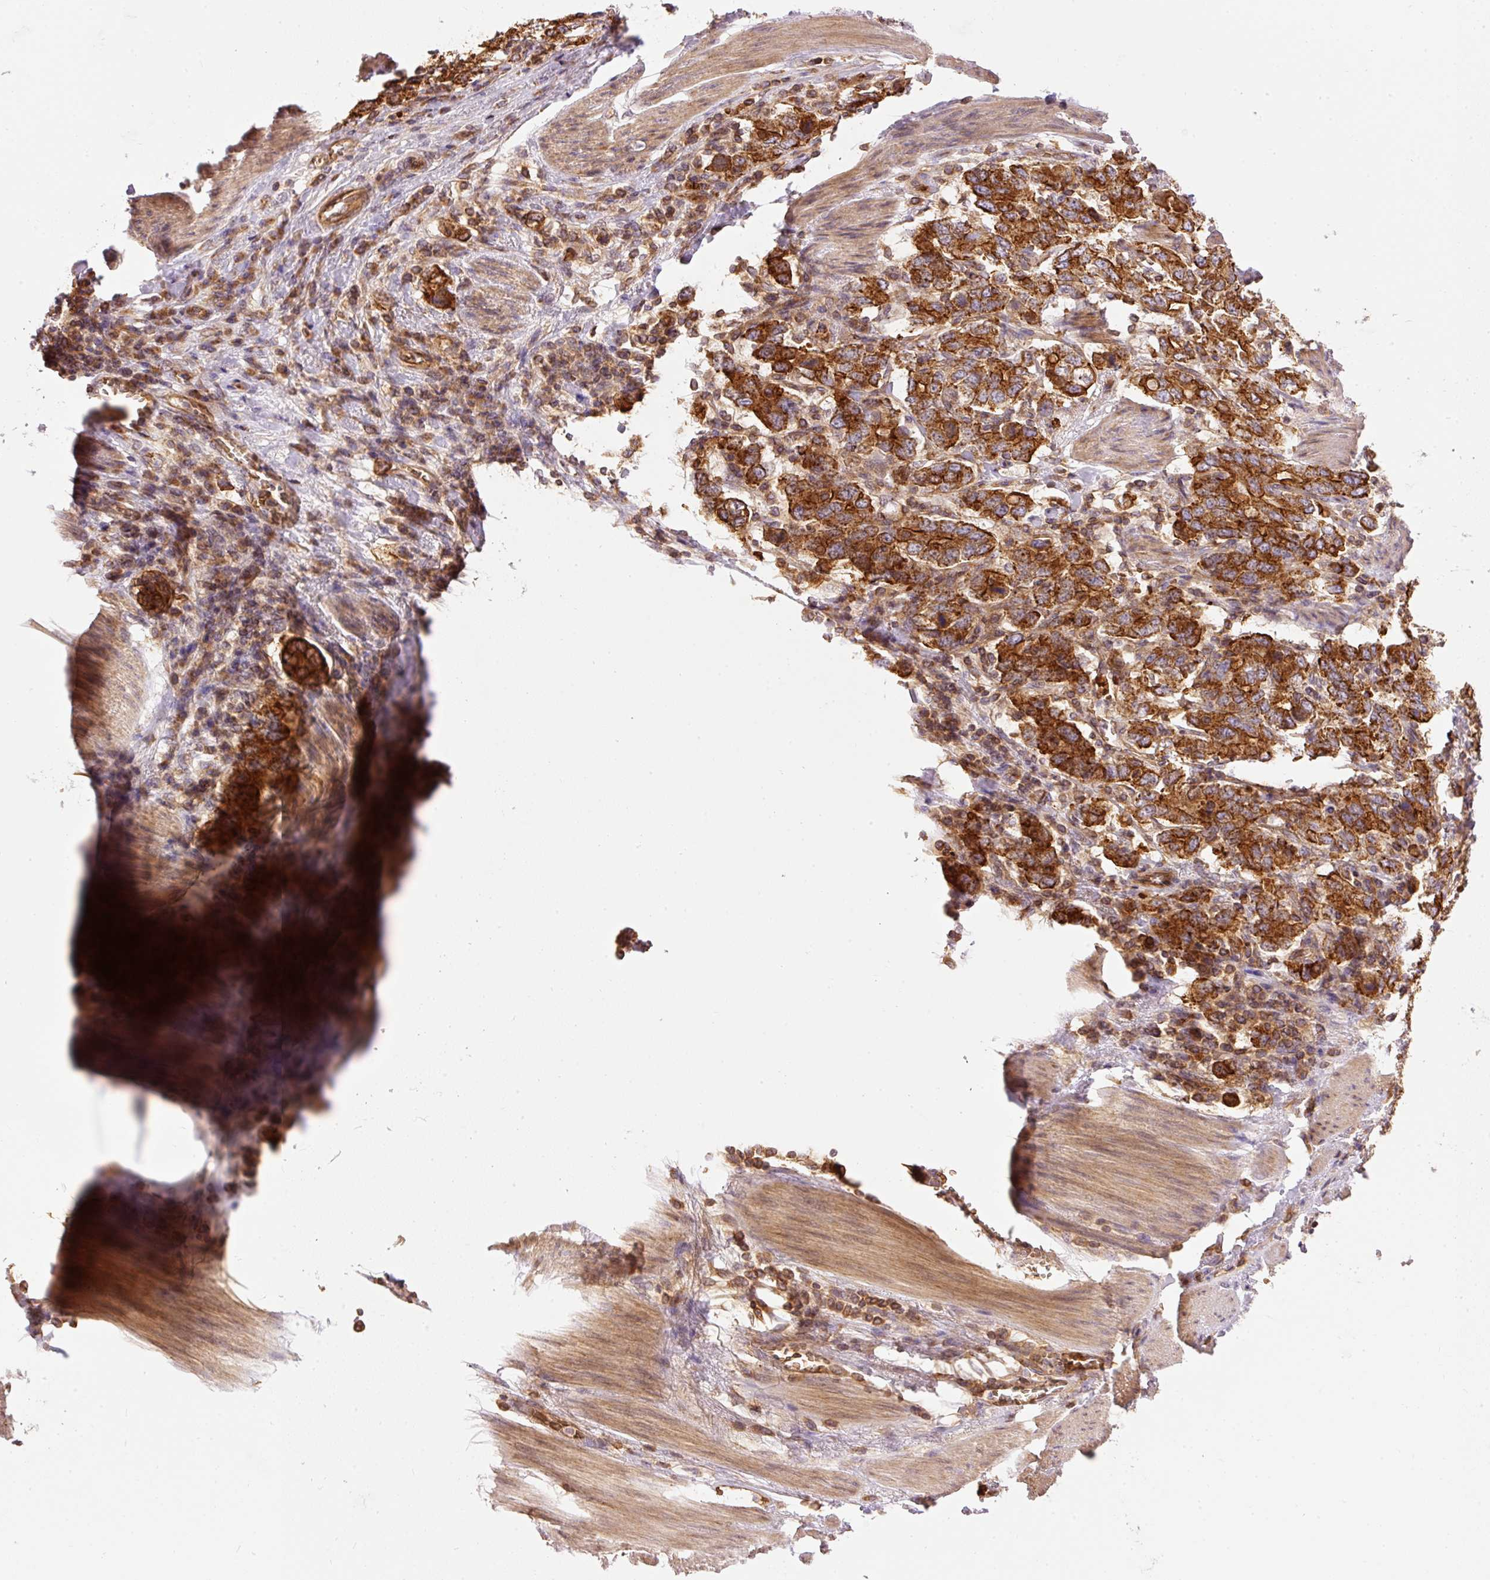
{"staining": {"intensity": "strong", "quantity": ">75%", "location": "cytoplasmic/membranous"}, "tissue": "stomach cancer", "cell_type": "Tumor cells", "image_type": "cancer", "snomed": [{"axis": "morphology", "description": "Adenocarcinoma, NOS"}, {"axis": "topography", "description": "Stomach, upper"}, {"axis": "topography", "description": "Stomach"}], "caption": "Stomach cancer stained with DAB immunohistochemistry (IHC) demonstrates high levels of strong cytoplasmic/membranous staining in approximately >75% of tumor cells.", "gene": "ADCY4", "patient": {"sex": "male", "age": 62}}